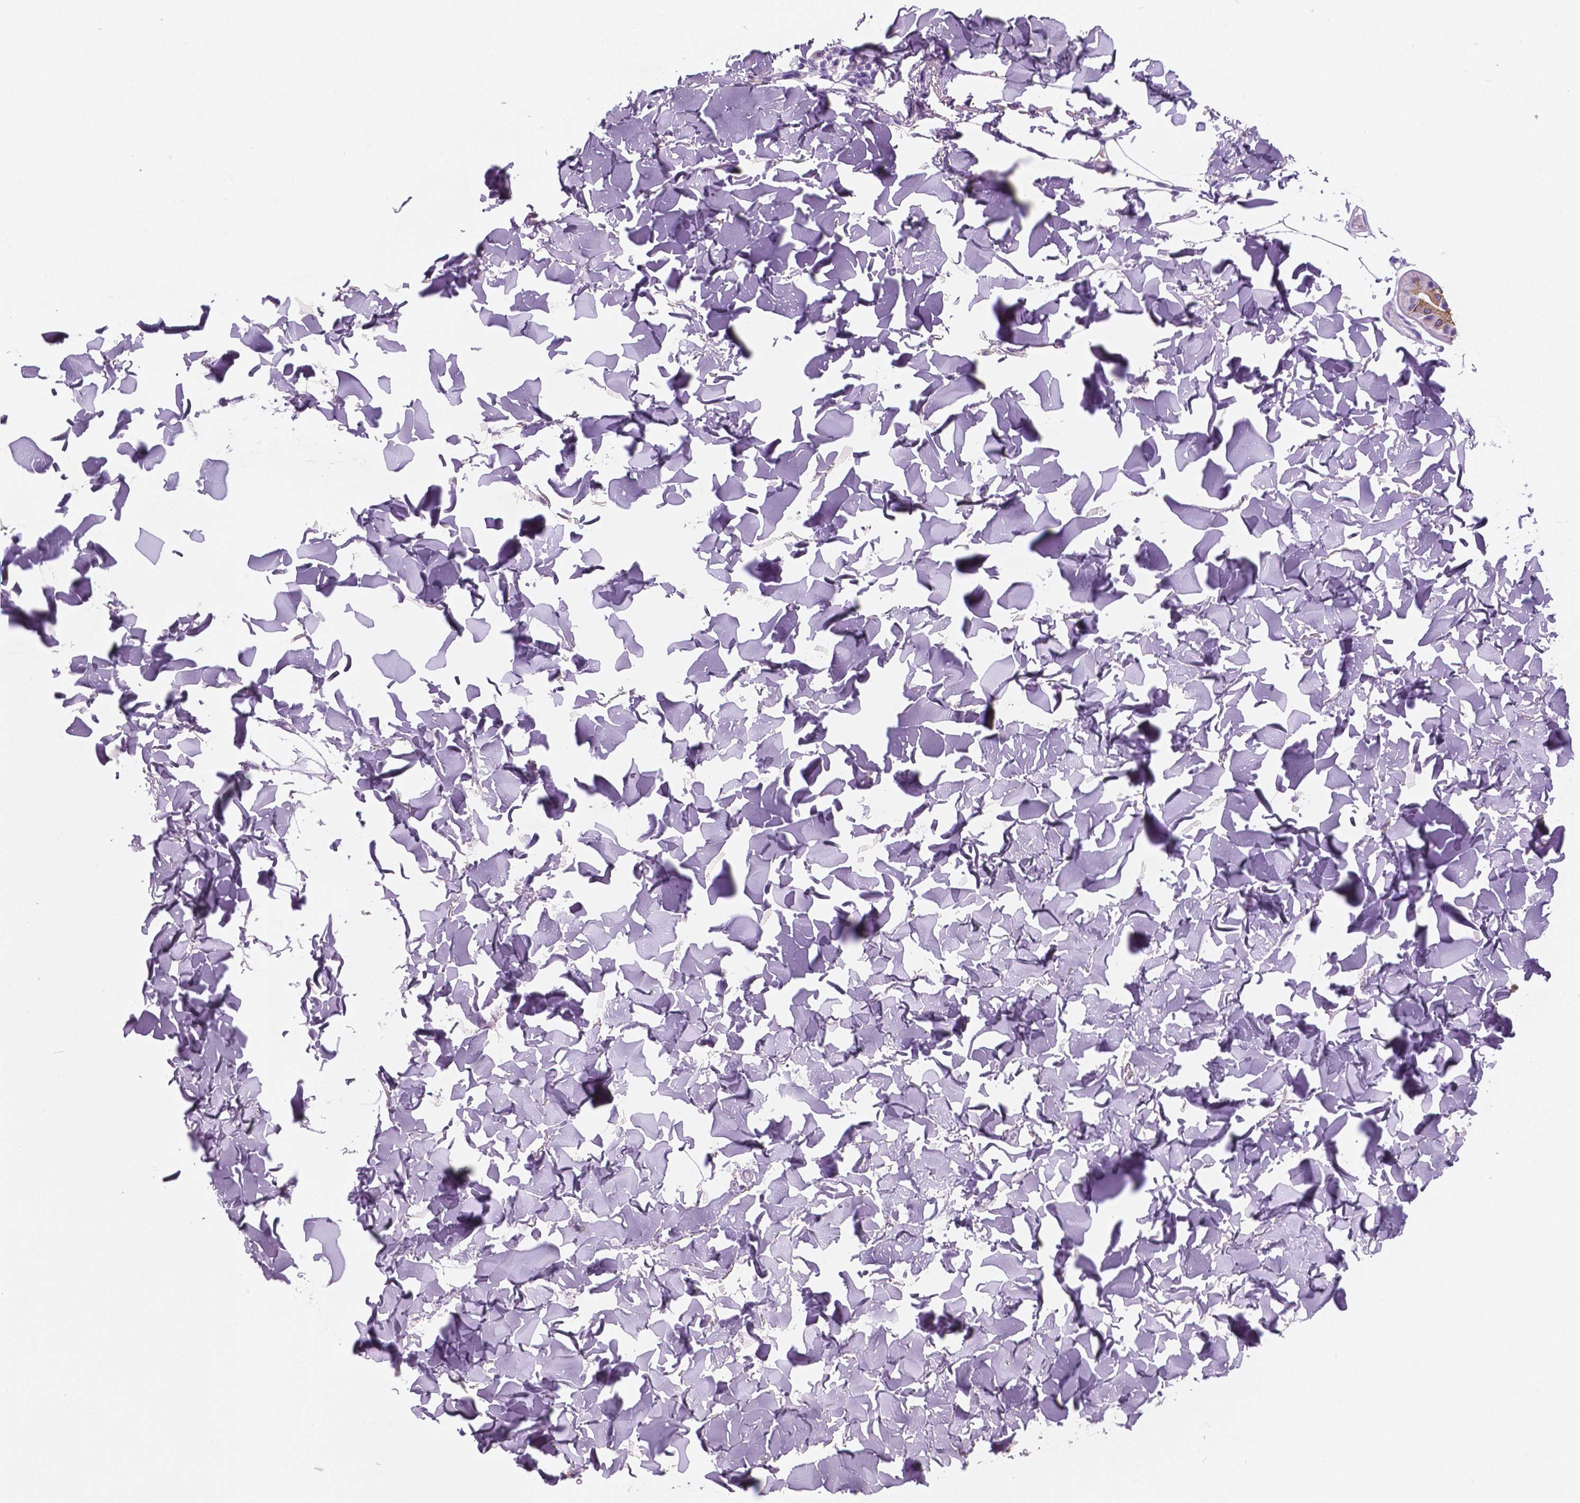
{"staining": {"intensity": "negative", "quantity": "none", "location": "none"}, "tissue": "adipose tissue", "cell_type": "Adipocytes", "image_type": "normal", "snomed": [{"axis": "morphology", "description": "Normal tissue, NOS"}, {"axis": "topography", "description": "Skin"}, {"axis": "topography", "description": "Peripheral nerve tissue"}], "caption": "The histopathology image shows no staining of adipocytes in unremarkable adipose tissue.", "gene": "POU4F1", "patient": {"sex": "female", "age": 45}}